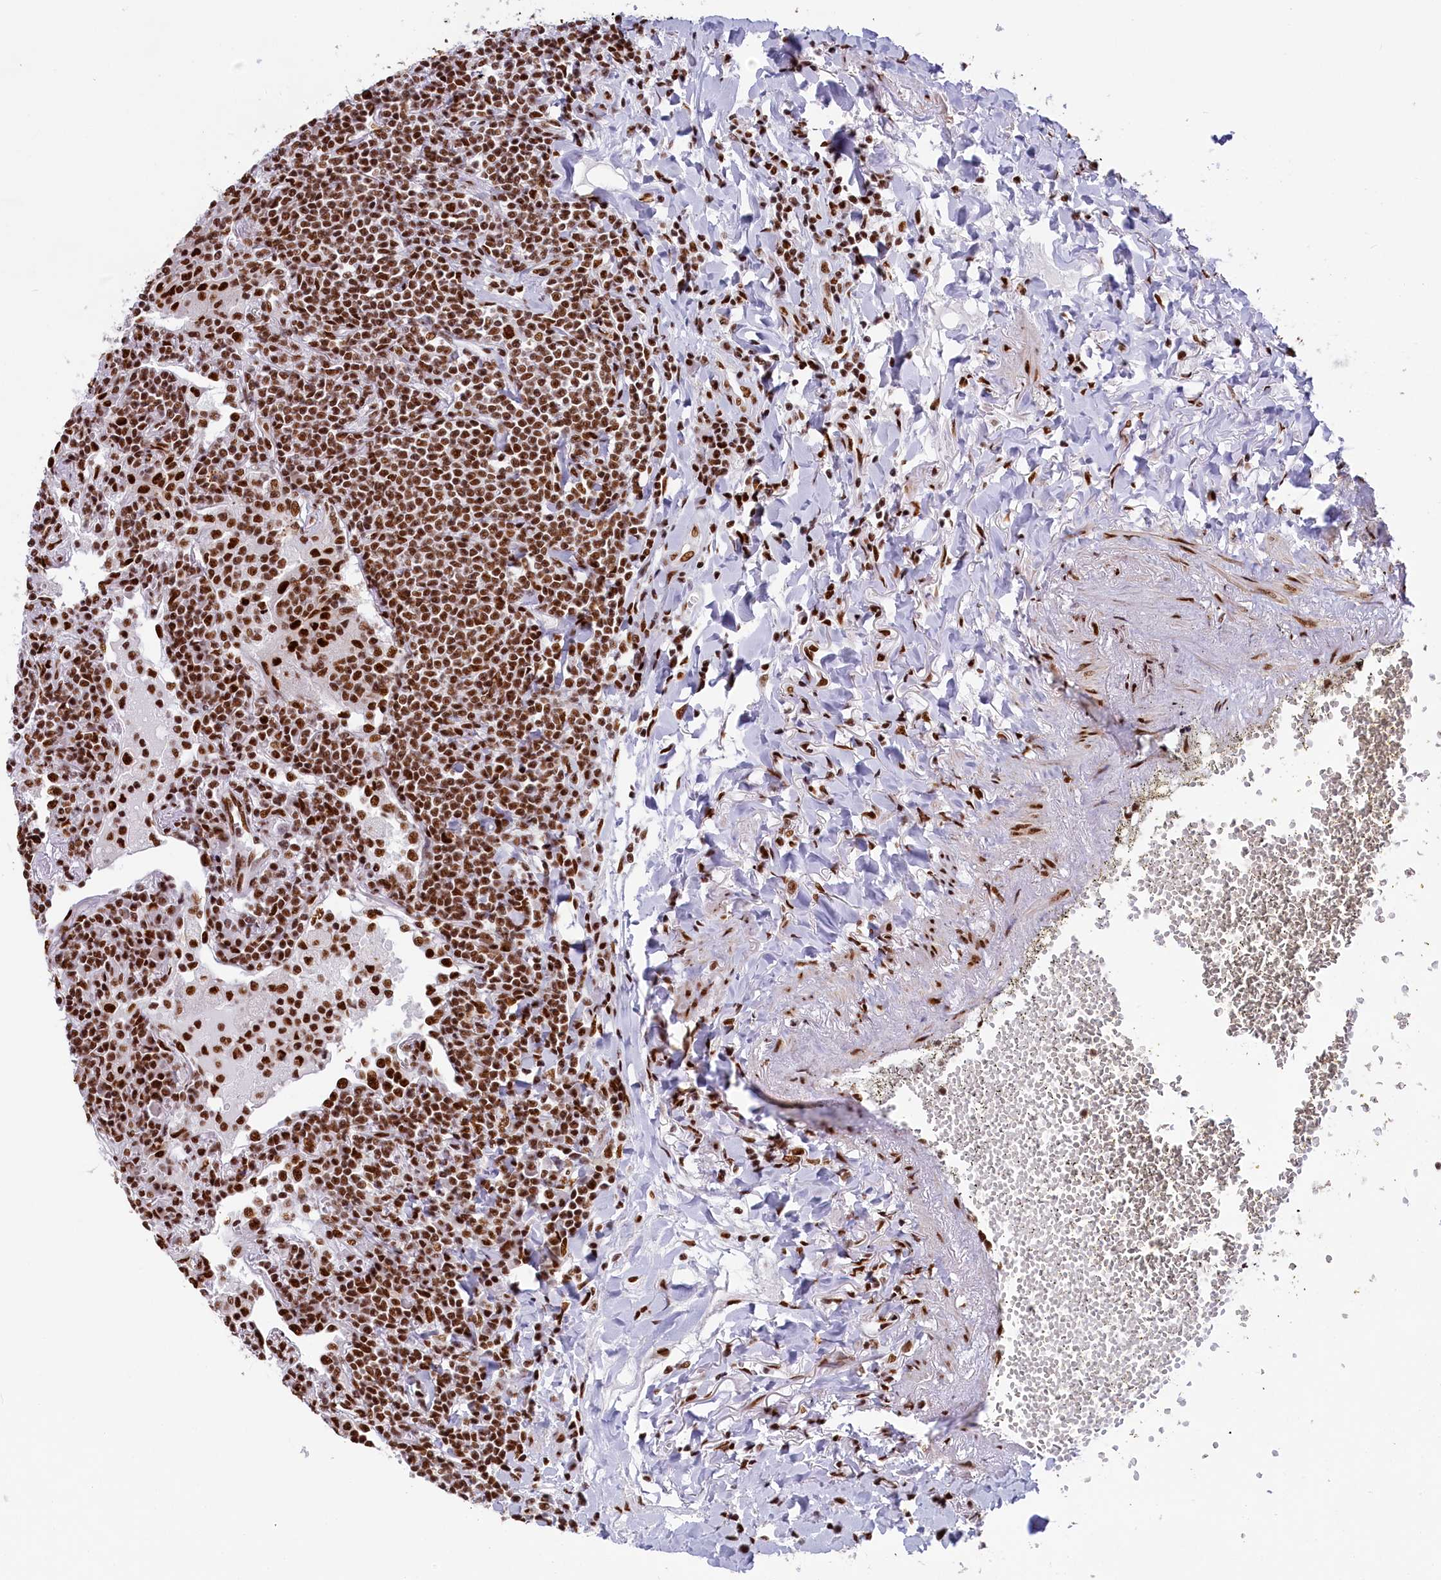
{"staining": {"intensity": "strong", "quantity": ">75%", "location": "nuclear"}, "tissue": "lymphoma", "cell_type": "Tumor cells", "image_type": "cancer", "snomed": [{"axis": "morphology", "description": "Malignant lymphoma, non-Hodgkin's type, Low grade"}, {"axis": "topography", "description": "Lung"}], "caption": "Immunohistochemical staining of human low-grade malignant lymphoma, non-Hodgkin's type shows high levels of strong nuclear protein positivity in approximately >75% of tumor cells. (Brightfield microscopy of DAB IHC at high magnification).", "gene": "SNRNP70", "patient": {"sex": "female", "age": 71}}